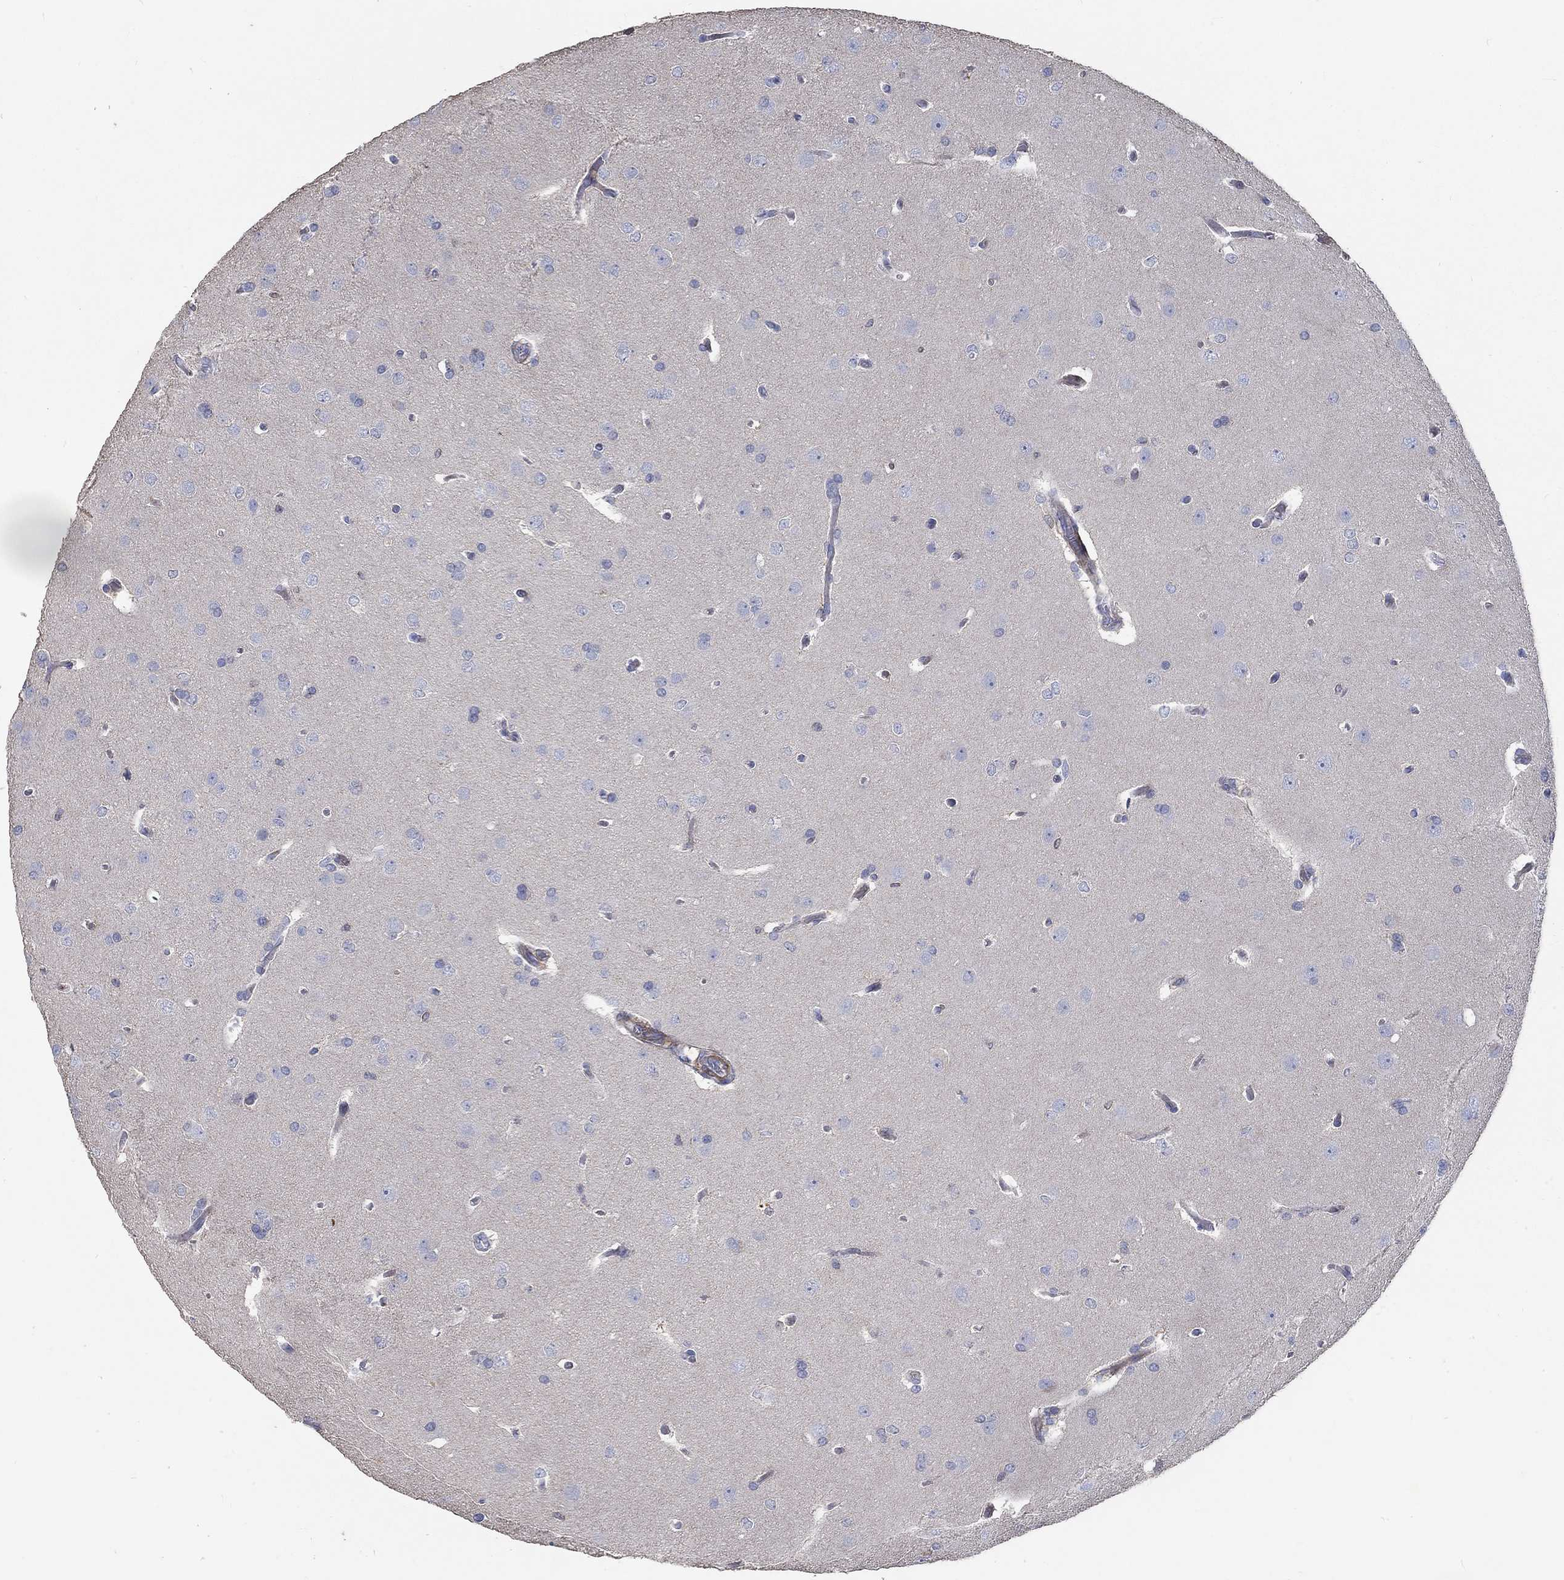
{"staining": {"intensity": "negative", "quantity": "none", "location": "none"}, "tissue": "glioma", "cell_type": "Tumor cells", "image_type": "cancer", "snomed": [{"axis": "morphology", "description": "Glioma, malignant, Low grade"}, {"axis": "topography", "description": "Brain"}], "caption": "A high-resolution micrograph shows immunohistochemistry (IHC) staining of glioma, which shows no significant positivity in tumor cells. (DAB immunohistochemistry (IHC) with hematoxylin counter stain).", "gene": "TNFAIP8L3", "patient": {"sex": "female", "age": 32}}